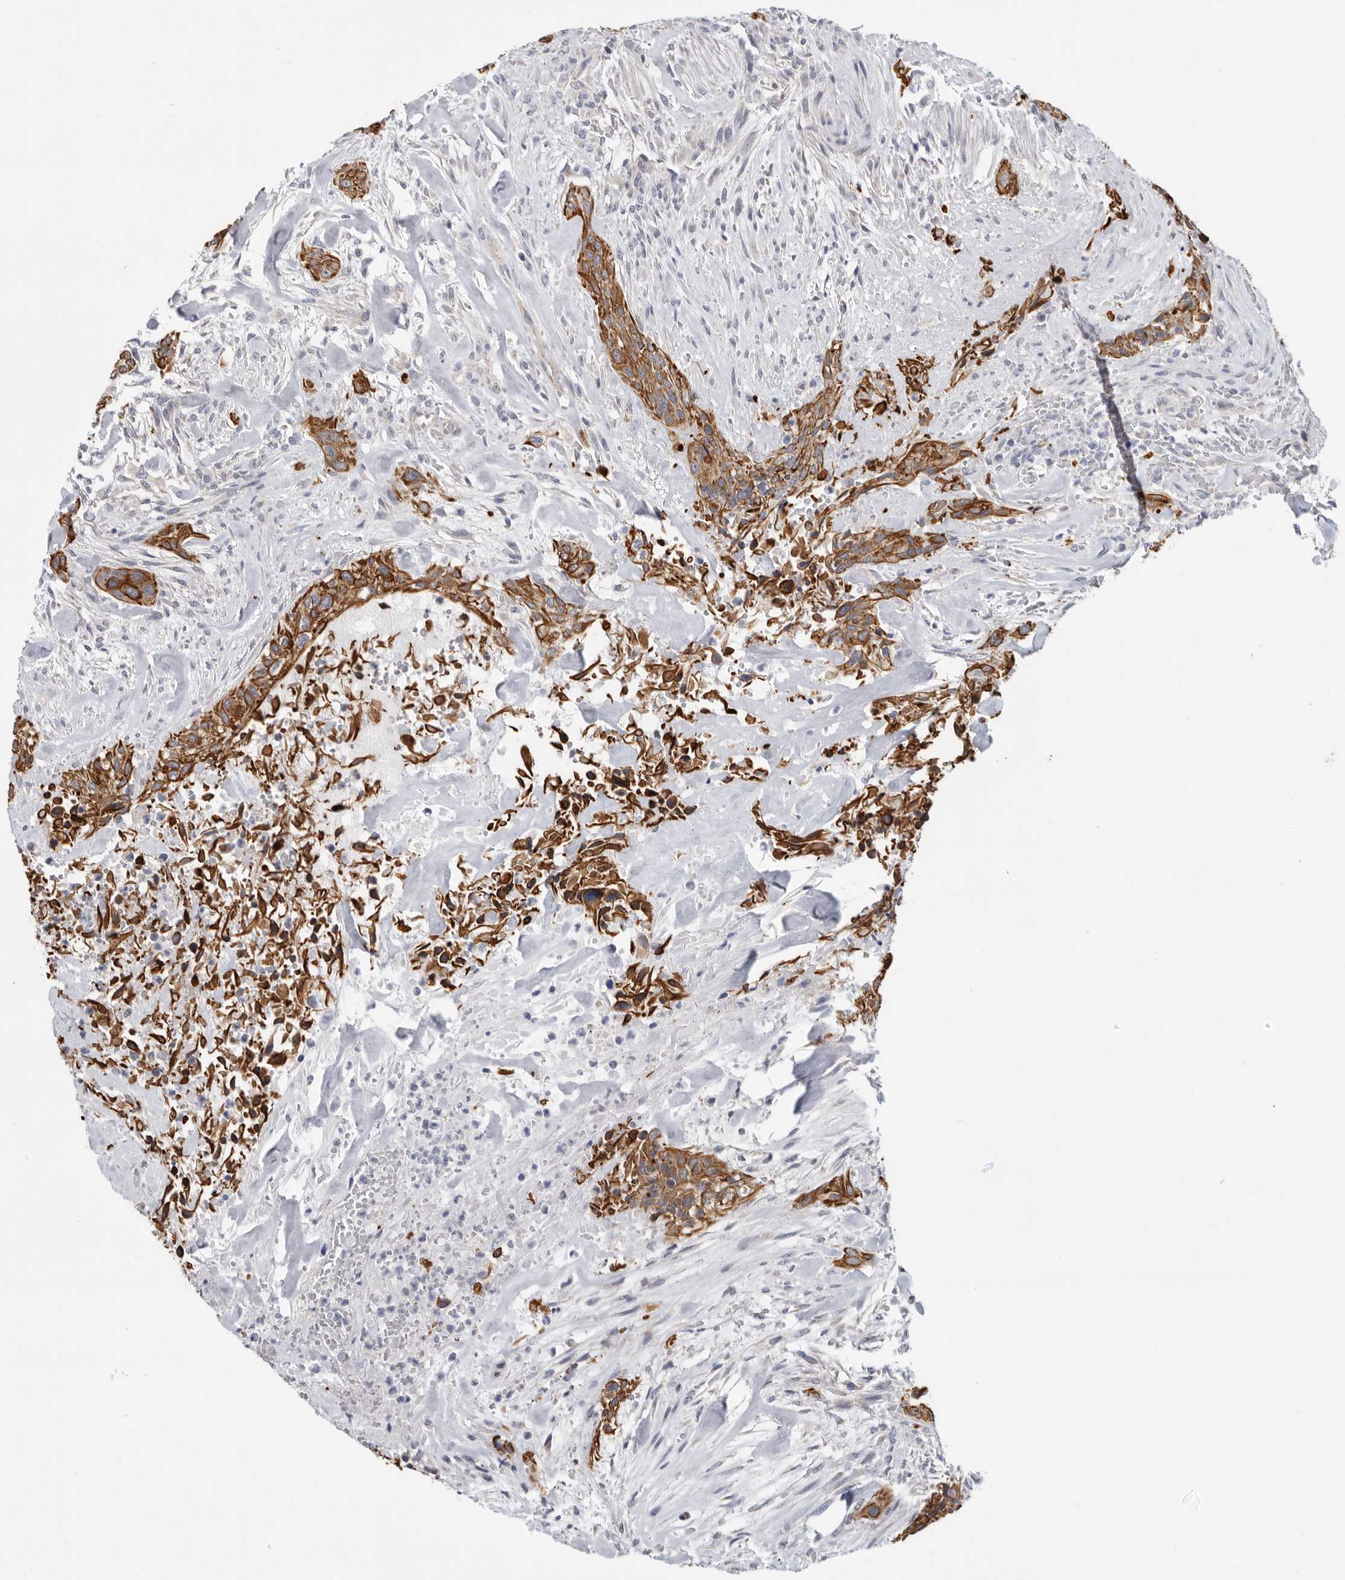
{"staining": {"intensity": "strong", "quantity": ">75%", "location": "cytoplasmic/membranous"}, "tissue": "urothelial cancer", "cell_type": "Tumor cells", "image_type": "cancer", "snomed": [{"axis": "morphology", "description": "Urothelial carcinoma, High grade"}, {"axis": "topography", "description": "Urinary bladder"}], "caption": "This is an image of immunohistochemistry staining of urothelial cancer, which shows strong expression in the cytoplasmic/membranous of tumor cells.", "gene": "MTFR1L", "patient": {"sex": "male", "age": 35}}